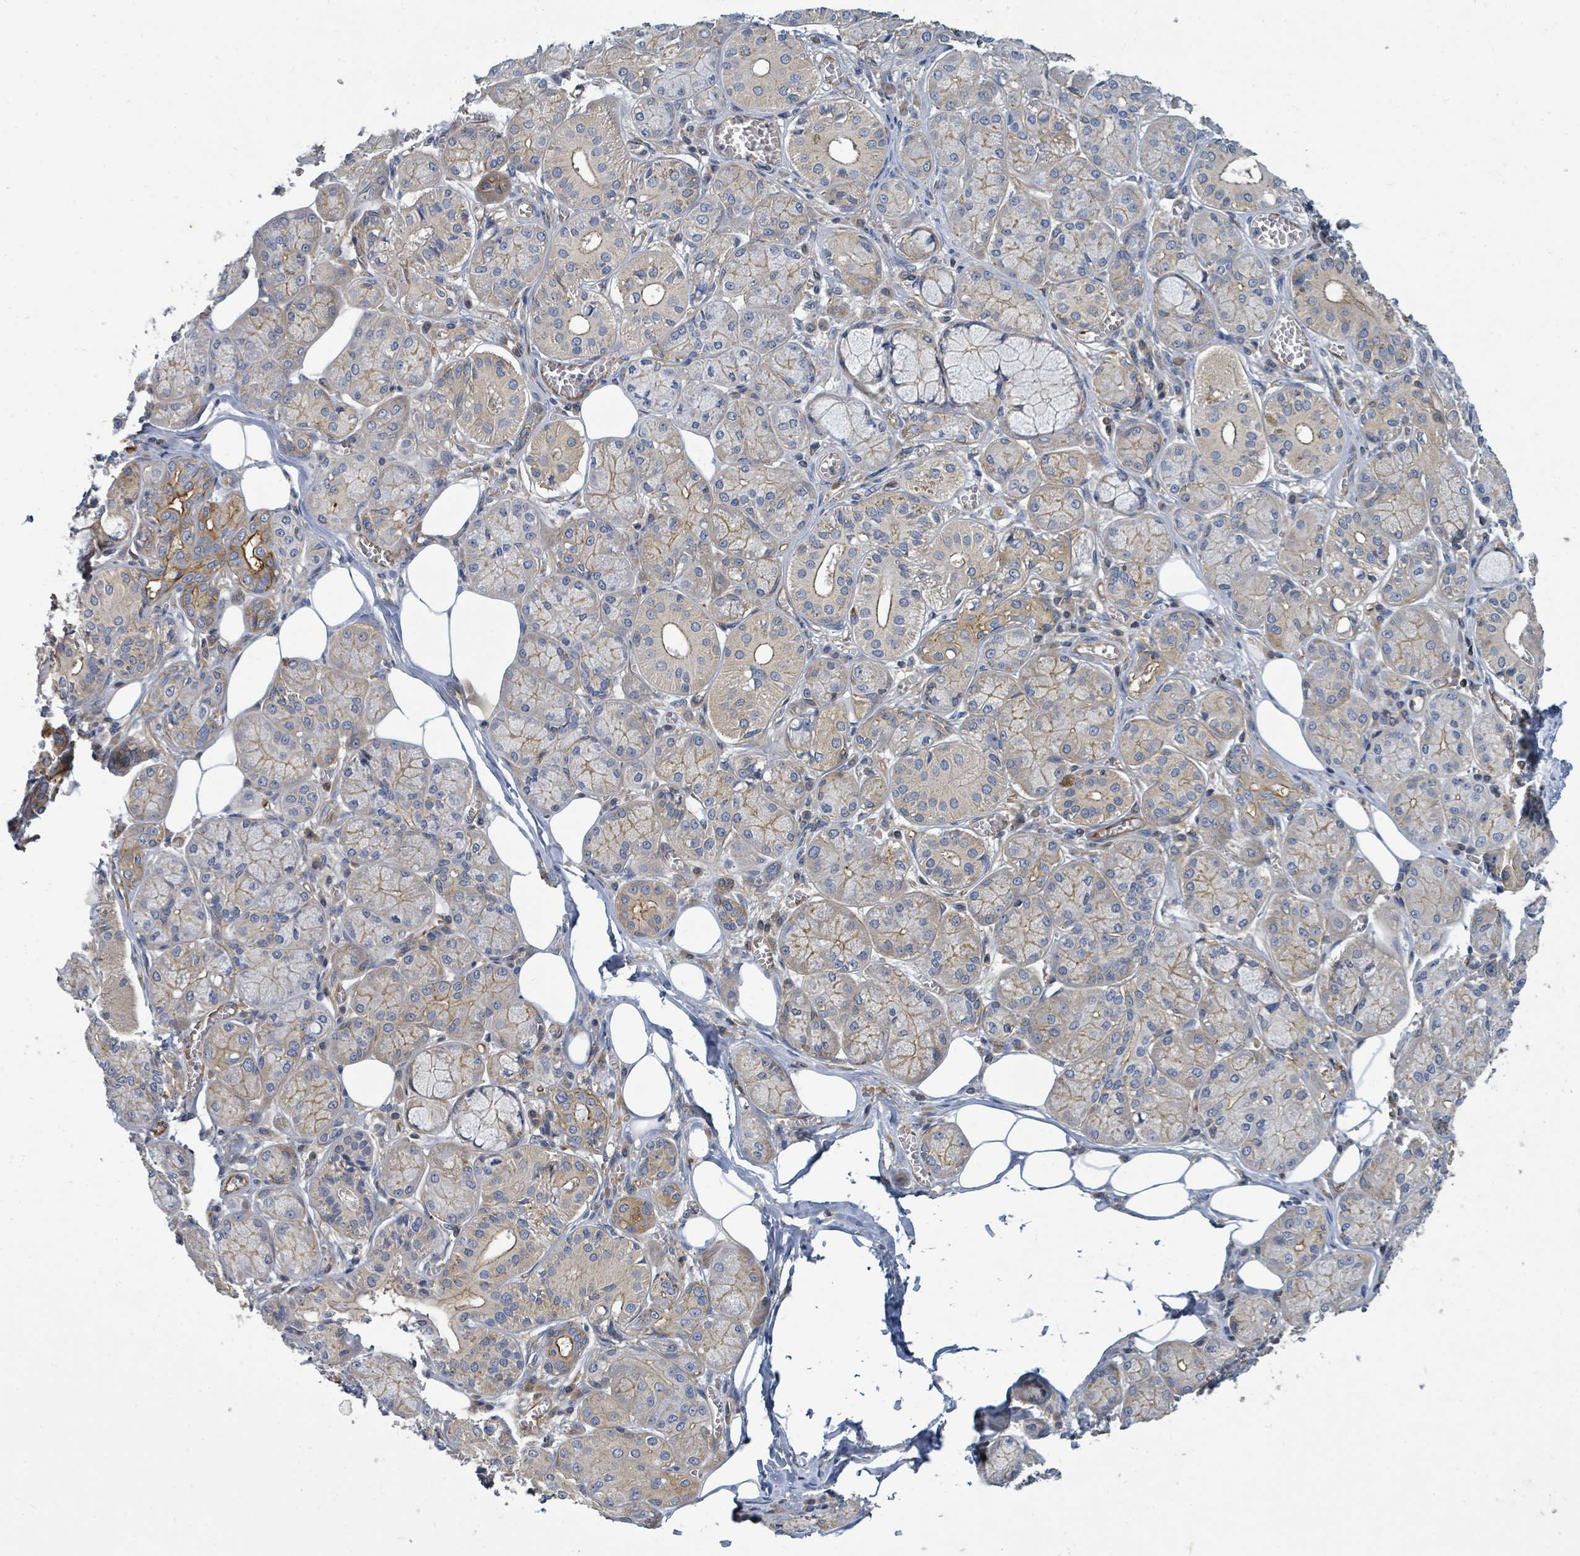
{"staining": {"intensity": "moderate", "quantity": "25%-75%", "location": "cytoplasmic/membranous"}, "tissue": "salivary gland", "cell_type": "Glandular cells", "image_type": "normal", "snomed": [{"axis": "morphology", "description": "Normal tissue, NOS"}, {"axis": "topography", "description": "Salivary gland"}], "caption": "Protein staining of unremarkable salivary gland shows moderate cytoplasmic/membranous expression in about 25%-75% of glandular cells.", "gene": "BOLA2B", "patient": {"sex": "male", "age": 74}}